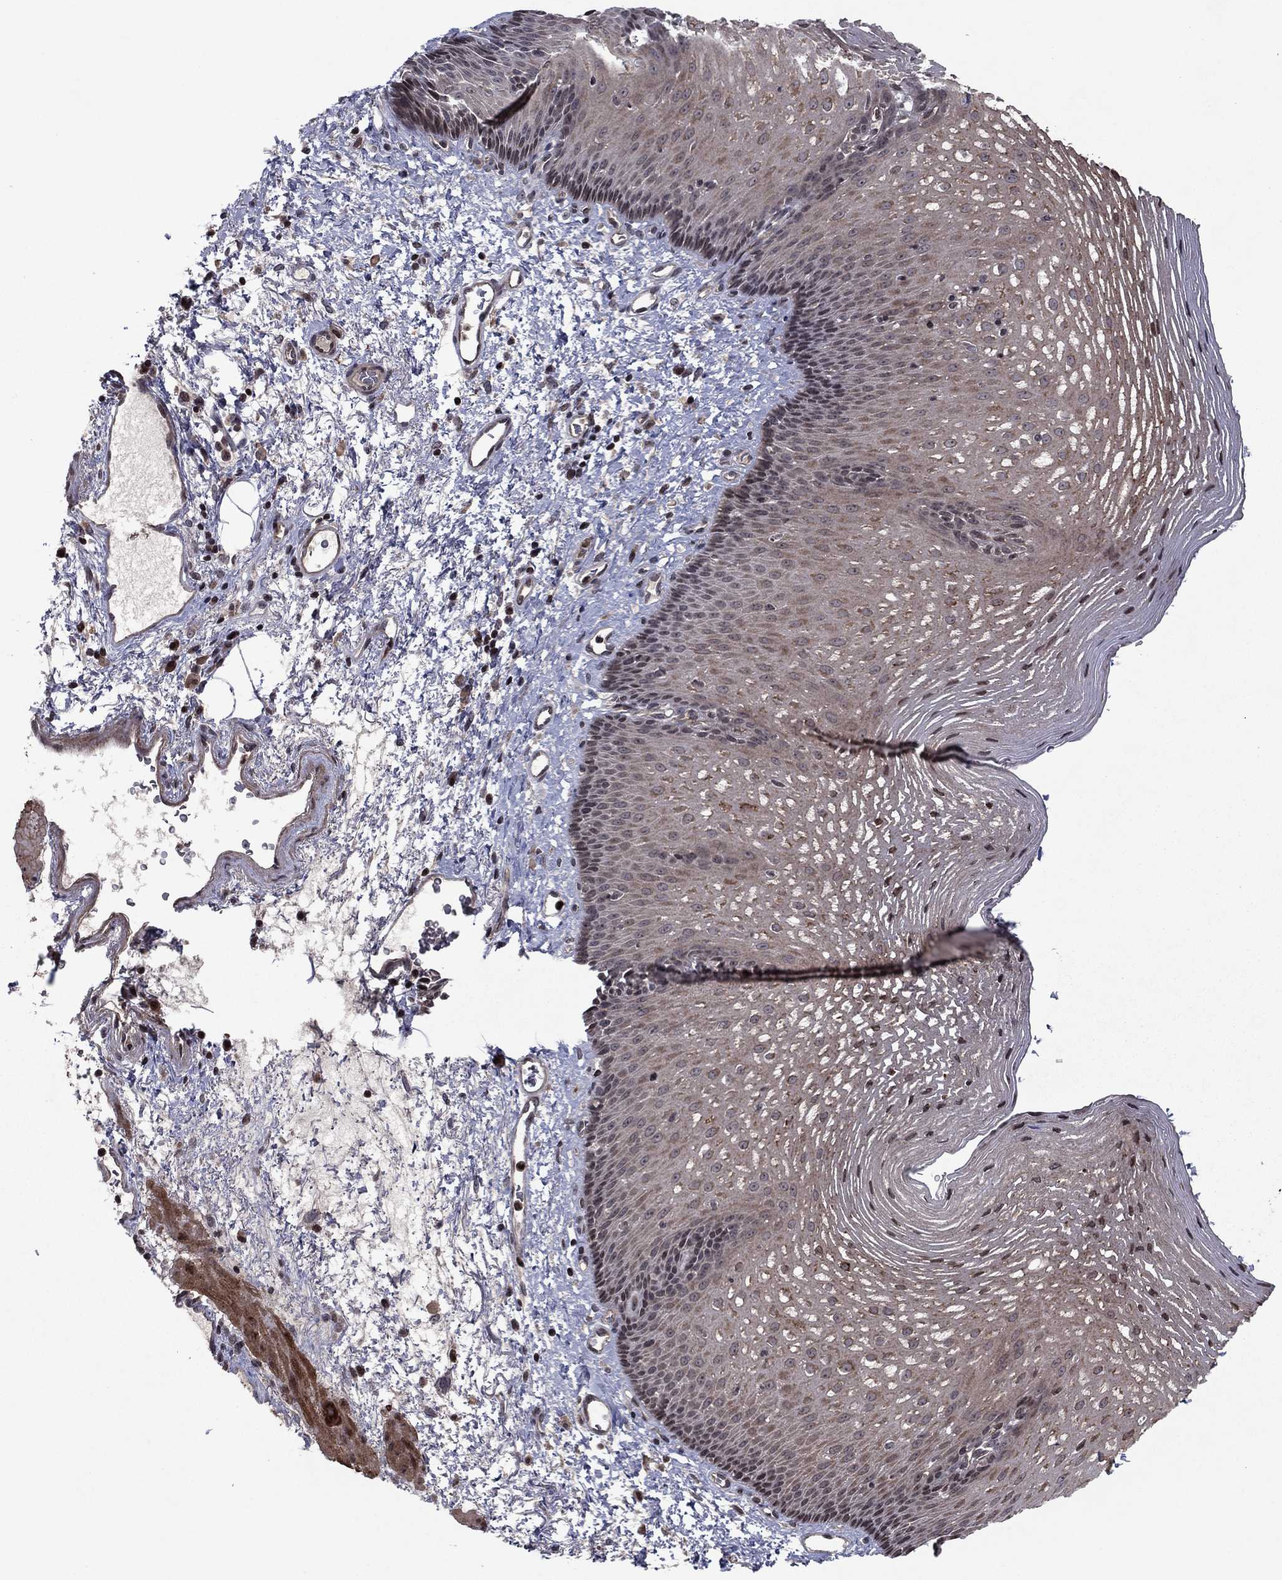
{"staining": {"intensity": "moderate", "quantity": "<25%", "location": "cytoplasmic/membranous"}, "tissue": "esophagus", "cell_type": "Squamous epithelial cells", "image_type": "normal", "snomed": [{"axis": "morphology", "description": "Normal tissue, NOS"}, {"axis": "topography", "description": "Esophagus"}], "caption": "Esophagus stained for a protein (brown) shows moderate cytoplasmic/membranous positive expression in about <25% of squamous epithelial cells.", "gene": "SORBS1", "patient": {"sex": "male", "age": 76}}